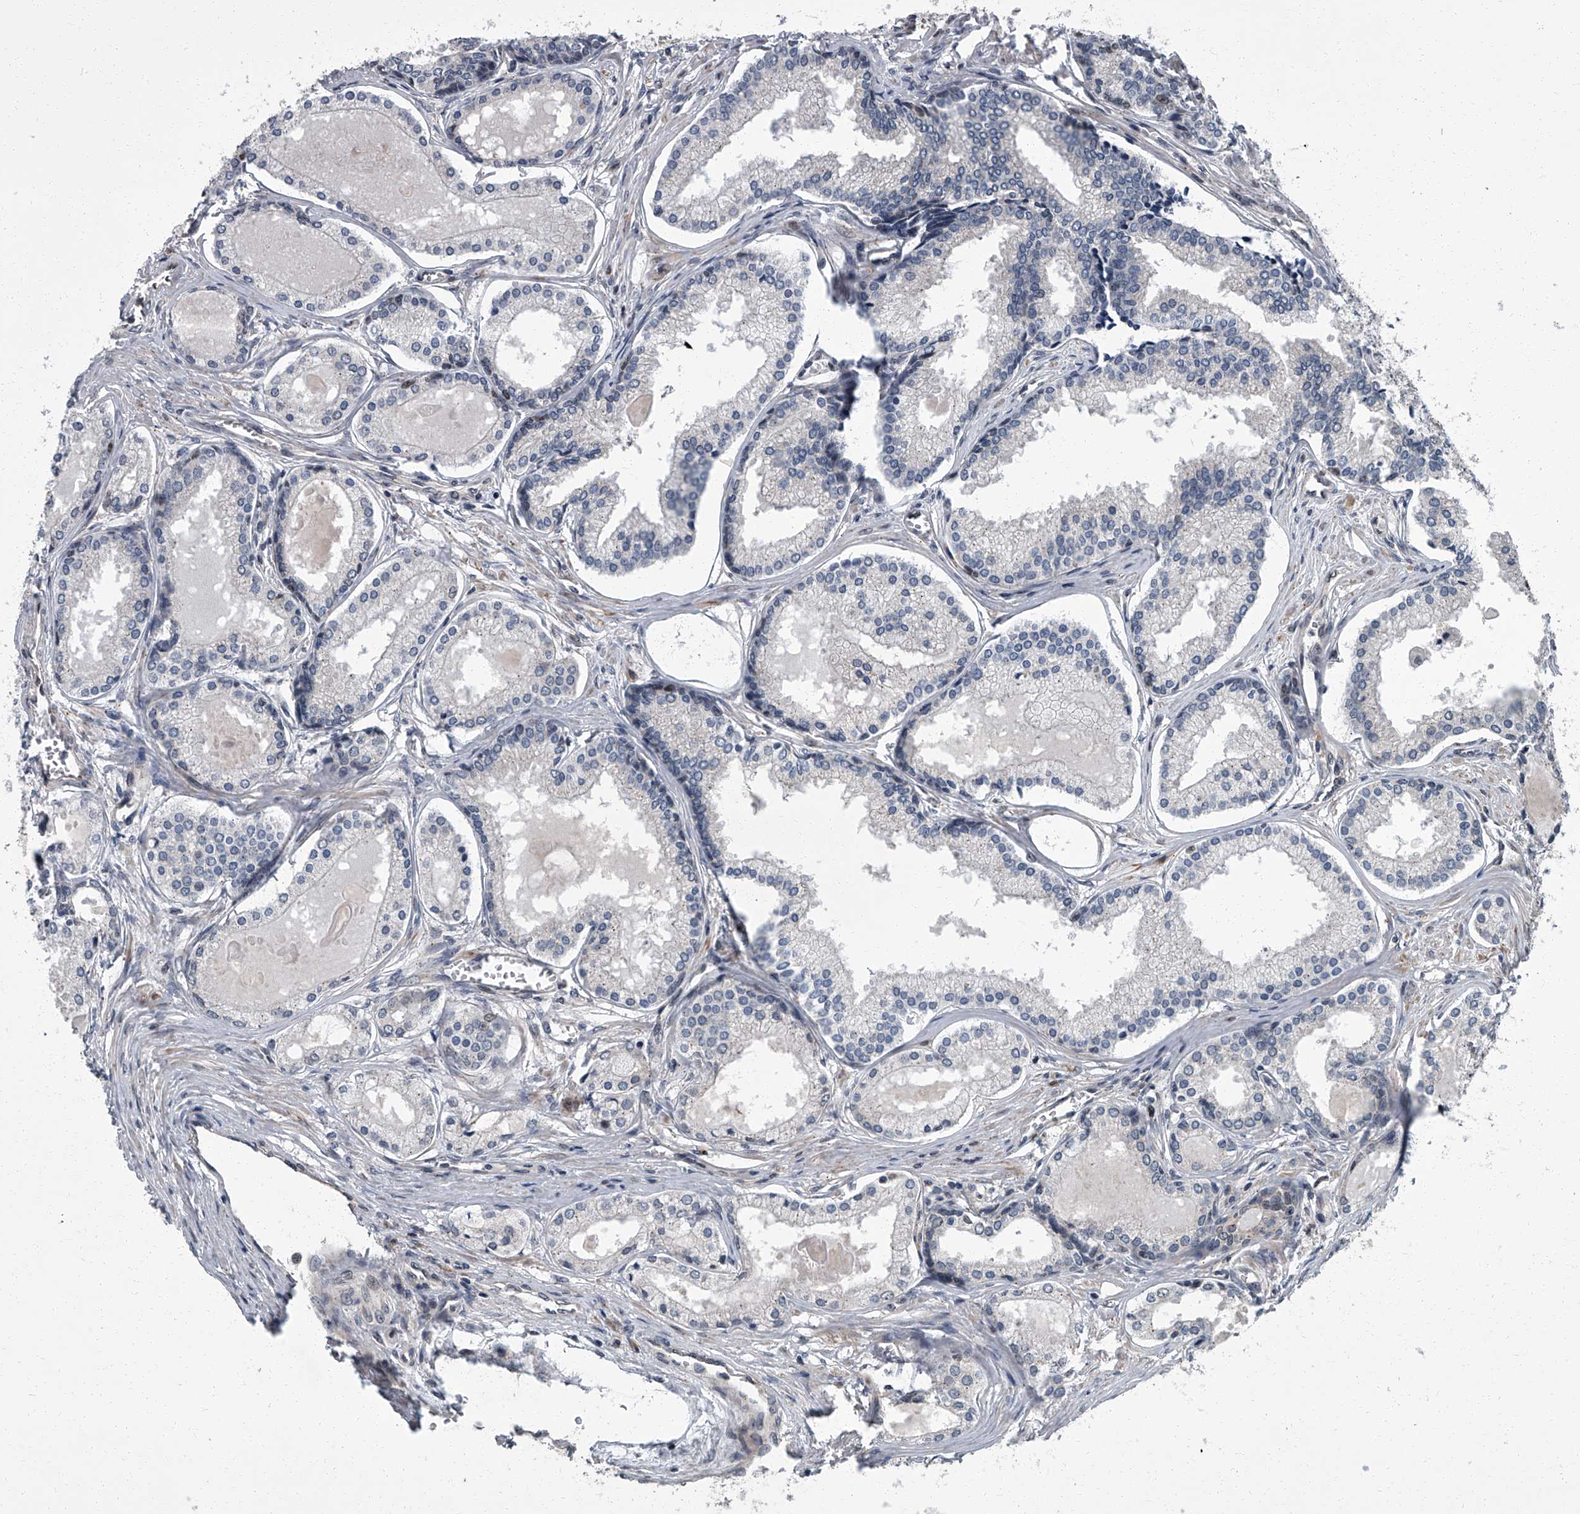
{"staining": {"intensity": "negative", "quantity": "none", "location": "none"}, "tissue": "prostate cancer", "cell_type": "Tumor cells", "image_type": "cancer", "snomed": [{"axis": "morphology", "description": "Adenocarcinoma, High grade"}, {"axis": "topography", "description": "Prostate"}], "caption": "The image exhibits no significant positivity in tumor cells of adenocarcinoma (high-grade) (prostate).", "gene": "ZNF274", "patient": {"sex": "male", "age": 68}}